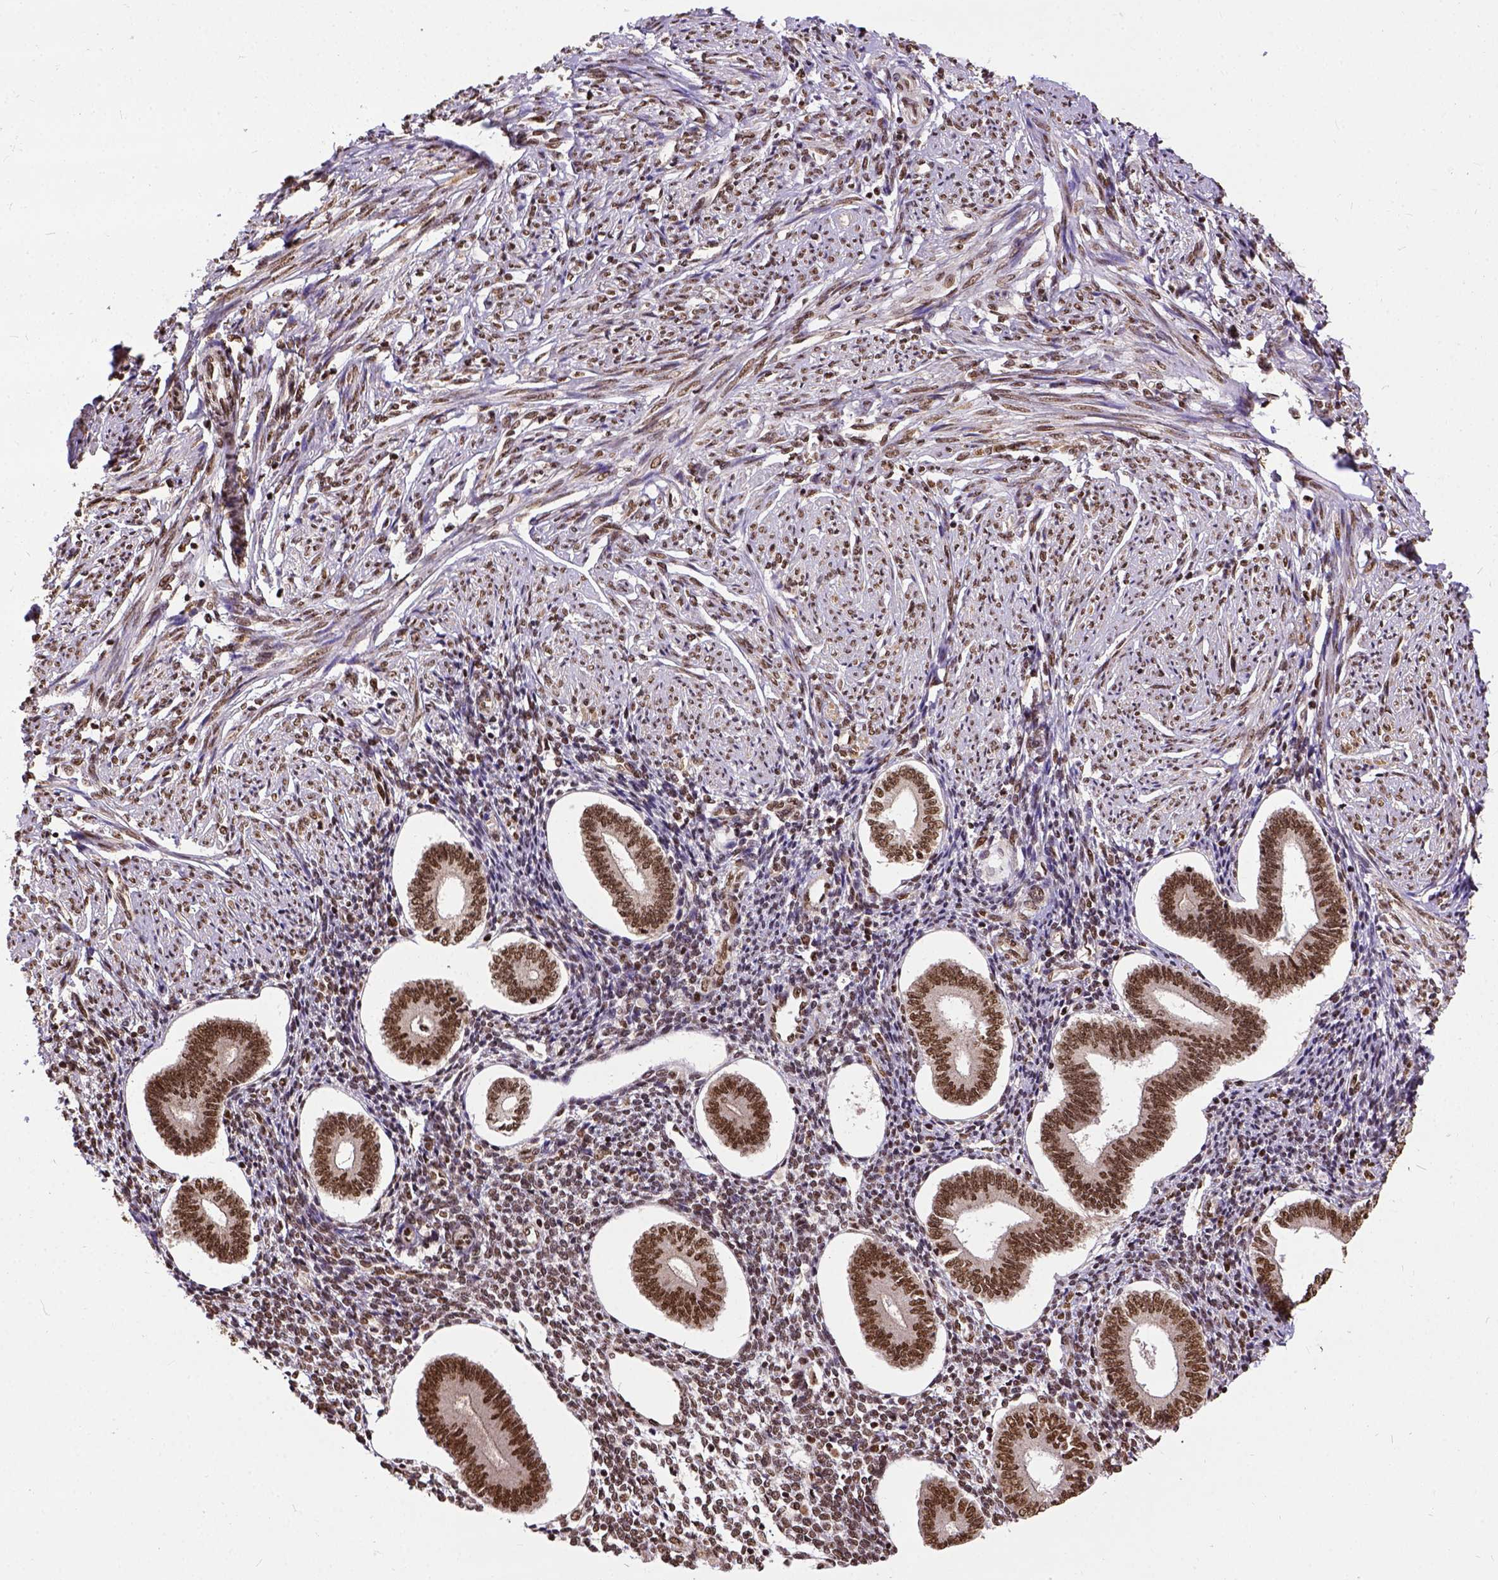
{"staining": {"intensity": "moderate", "quantity": "25%-75%", "location": "nuclear"}, "tissue": "endometrium", "cell_type": "Cells in endometrial stroma", "image_type": "normal", "snomed": [{"axis": "morphology", "description": "Normal tissue, NOS"}, {"axis": "topography", "description": "Endometrium"}], "caption": "Endometrium stained with a brown dye demonstrates moderate nuclear positive expression in about 25%-75% of cells in endometrial stroma.", "gene": "NACC1", "patient": {"sex": "female", "age": 40}}